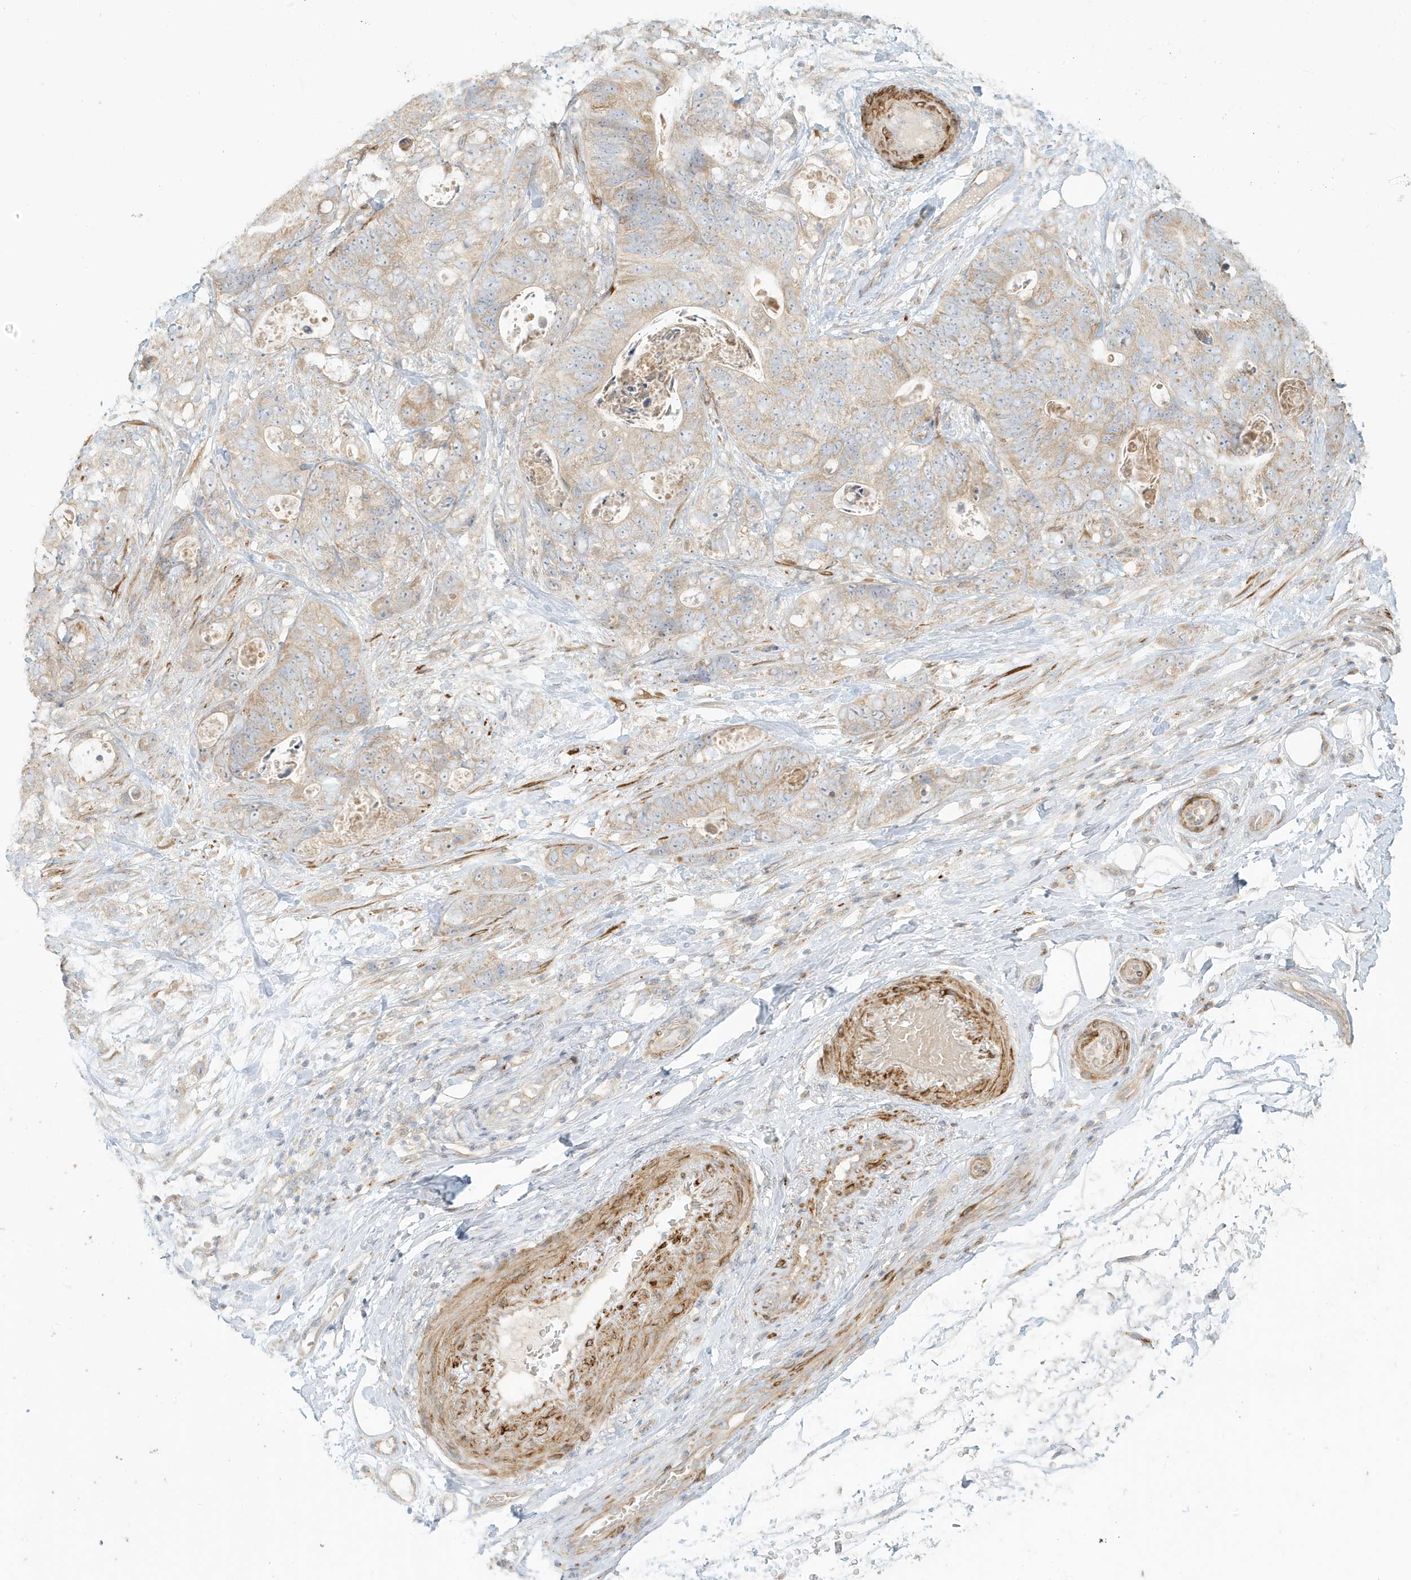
{"staining": {"intensity": "weak", "quantity": "25%-75%", "location": "cytoplasmic/membranous"}, "tissue": "stomach cancer", "cell_type": "Tumor cells", "image_type": "cancer", "snomed": [{"axis": "morphology", "description": "Normal tissue, NOS"}, {"axis": "morphology", "description": "Adenocarcinoma, NOS"}, {"axis": "topography", "description": "Stomach"}], "caption": "Stomach adenocarcinoma was stained to show a protein in brown. There is low levels of weak cytoplasmic/membranous expression in approximately 25%-75% of tumor cells. (Stains: DAB (3,3'-diaminobenzidine) in brown, nuclei in blue, Microscopy: brightfield microscopy at high magnification).", "gene": "MCOLN1", "patient": {"sex": "female", "age": 89}}